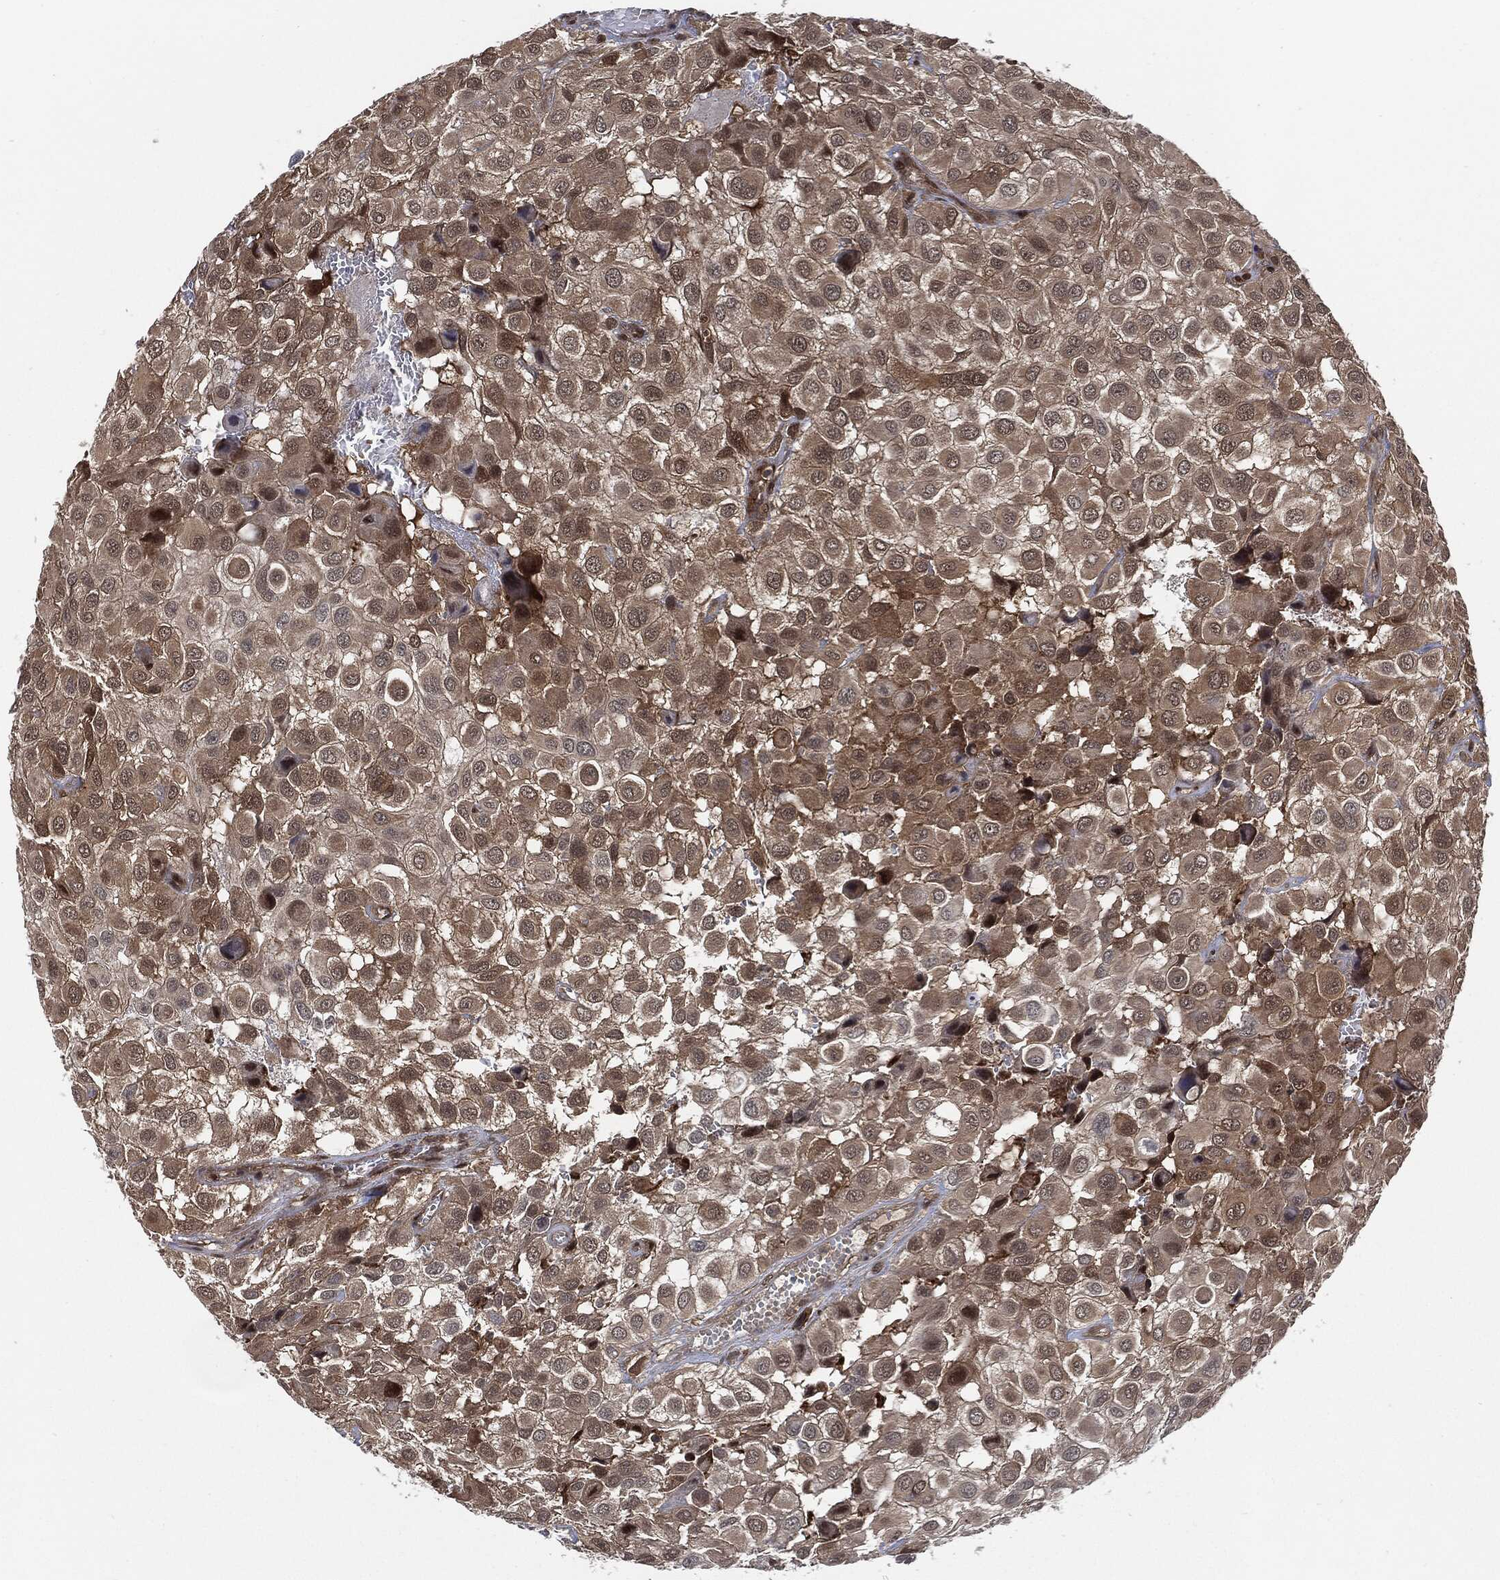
{"staining": {"intensity": "weak", "quantity": "25%-75%", "location": "cytoplasmic/membranous,nuclear"}, "tissue": "urothelial cancer", "cell_type": "Tumor cells", "image_type": "cancer", "snomed": [{"axis": "morphology", "description": "Urothelial carcinoma, High grade"}, {"axis": "topography", "description": "Urinary bladder"}], "caption": "Protein expression analysis of high-grade urothelial carcinoma displays weak cytoplasmic/membranous and nuclear expression in approximately 25%-75% of tumor cells.", "gene": "CUTA", "patient": {"sex": "male", "age": 56}}